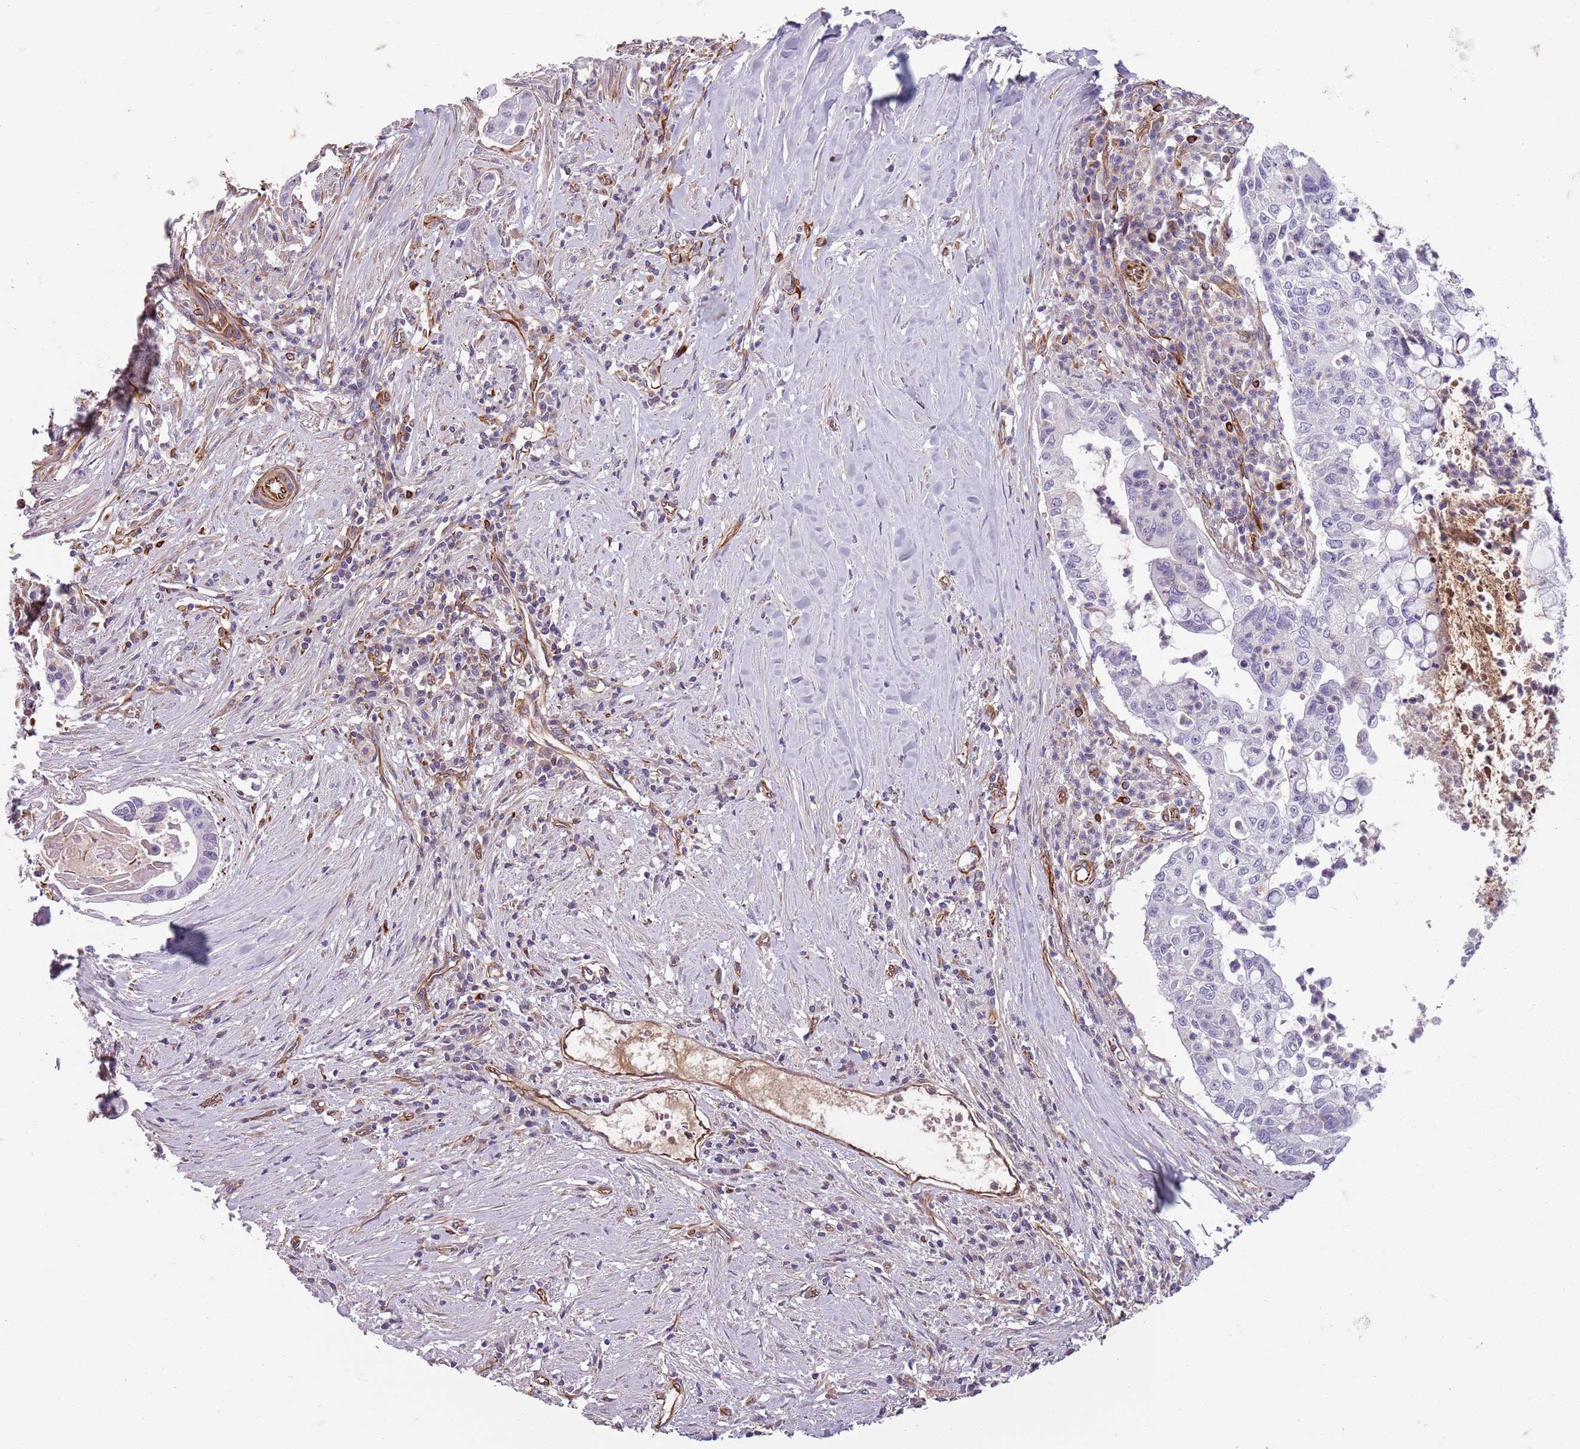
{"staining": {"intensity": "negative", "quantity": "none", "location": "none"}, "tissue": "pancreatic cancer", "cell_type": "Tumor cells", "image_type": "cancer", "snomed": [{"axis": "morphology", "description": "Adenocarcinoma, NOS"}, {"axis": "topography", "description": "Pancreas"}], "caption": "DAB (3,3'-diaminobenzidine) immunohistochemical staining of human adenocarcinoma (pancreatic) displays no significant positivity in tumor cells.", "gene": "TAS2R38", "patient": {"sex": "male", "age": 73}}